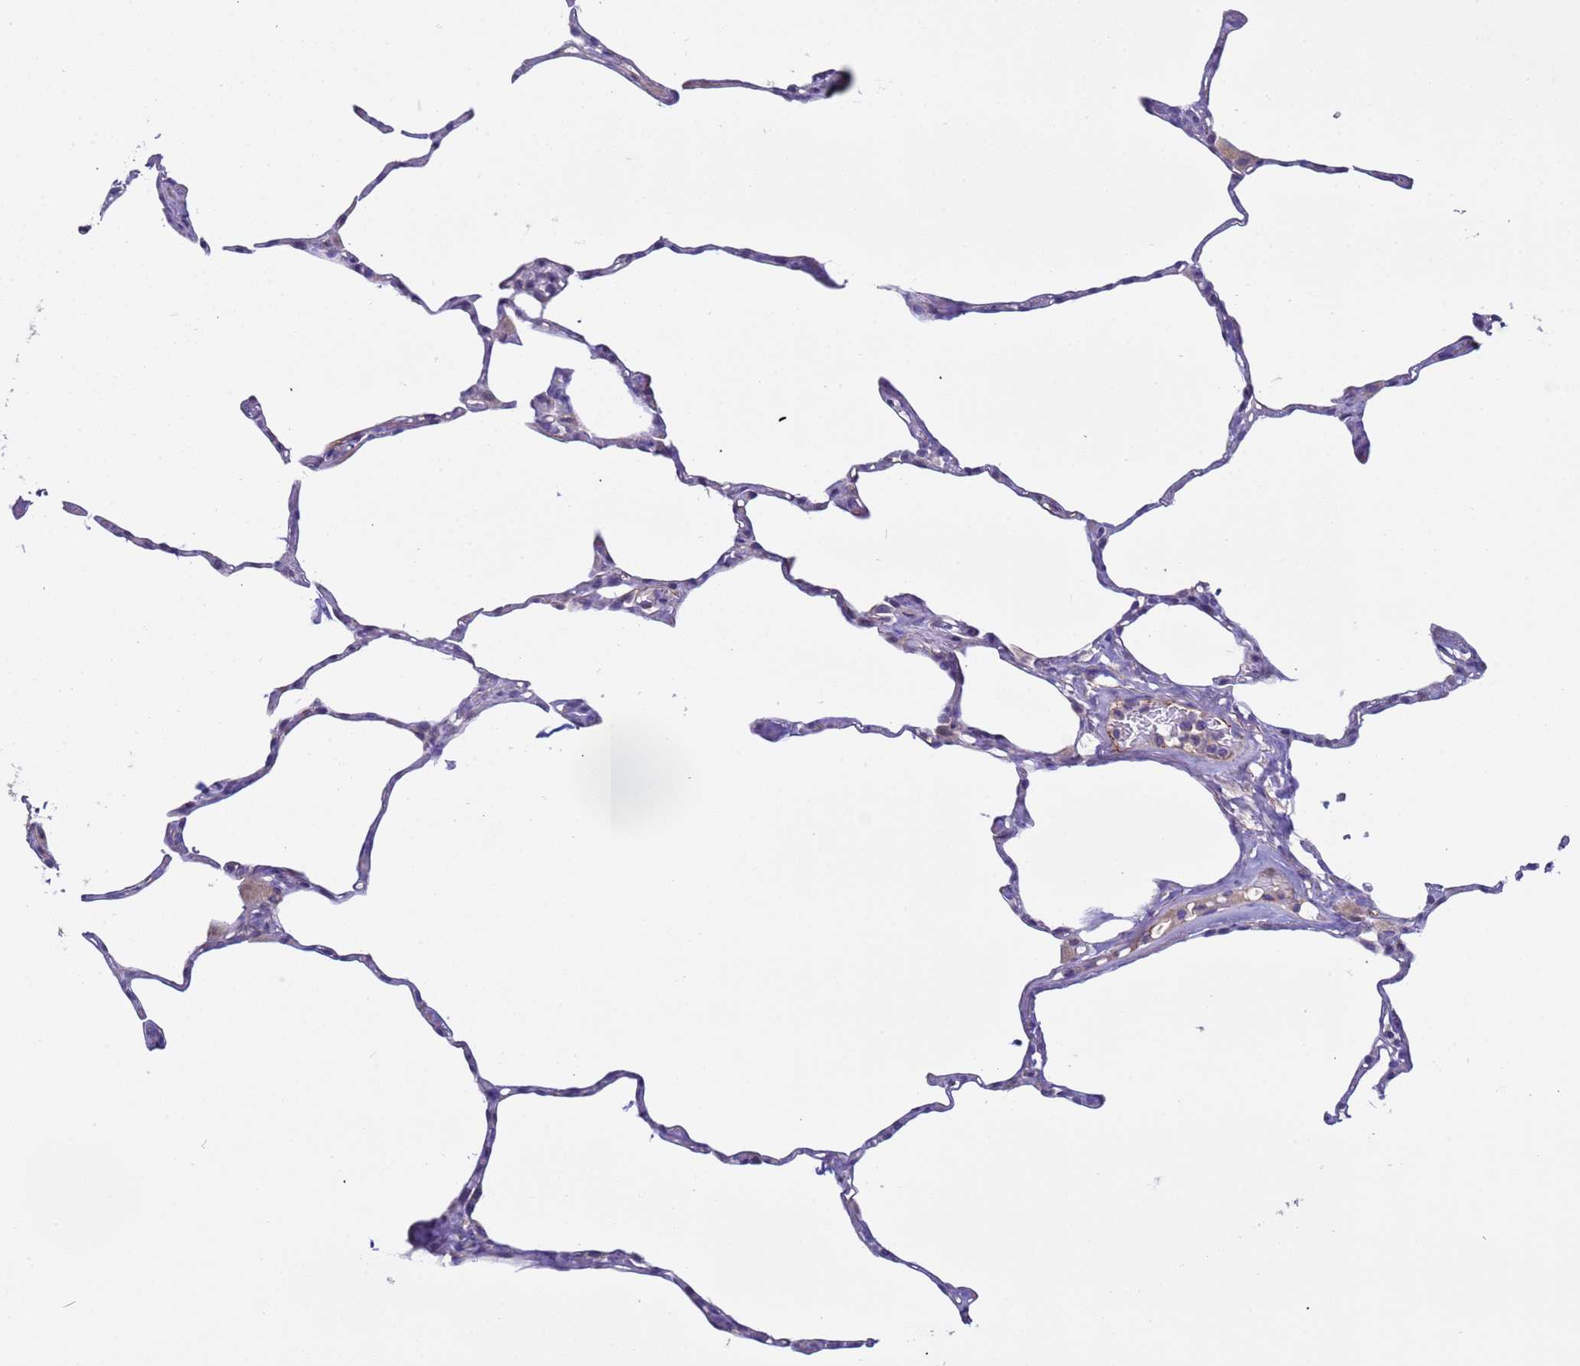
{"staining": {"intensity": "negative", "quantity": "none", "location": "none"}, "tissue": "lung", "cell_type": "Alveolar cells", "image_type": "normal", "snomed": [{"axis": "morphology", "description": "Normal tissue, NOS"}, {"axis": "topography", "description": "Lung"}], "caption": "This is an IHC photomicrograph of benign human lung. There is no staining in alveolar cells.", "gene": "ZNF248", "patient": {"sex": "male", "age": 65}}